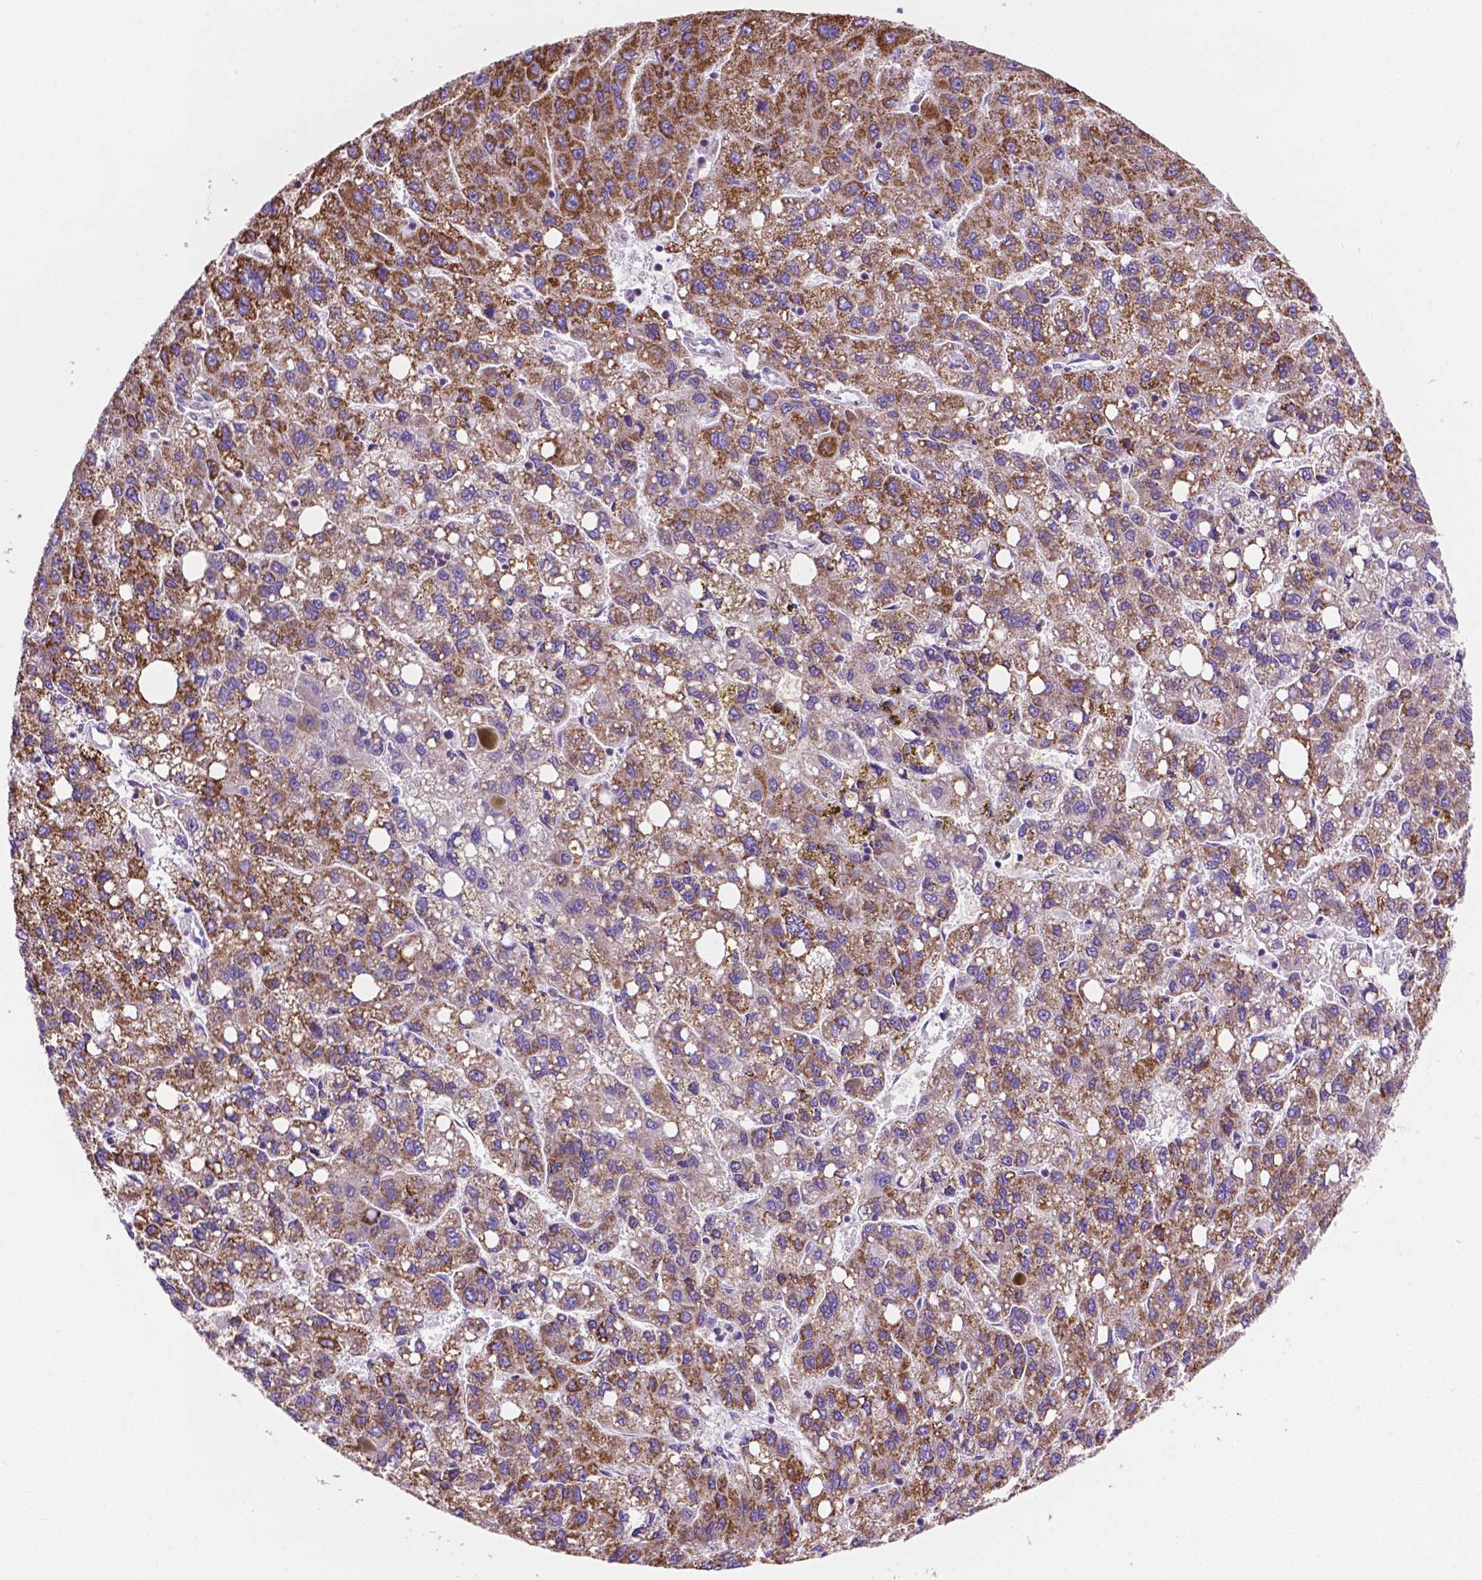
{"staining": {"intensity": "strong", "quantity": "25%-75%", "location": "cytoplasmic/membranous"}, "tissue": "liver cancer", "cell_type": "Tumor cells", "image_type": "cancer", "snomed": [{"axis": "morphology", "description": "Carcinoma, Hepatocellular, NOS"}, {"axis": "topography", "description": "Liver"}], "caption": "Immunohistochemical staining of liver cancer displays high levels of strong cytoplasmic/membranous protein positivity in approximately 25%-75% of tumor cells. The protein of interest is shown in brown color, while the nuclei are stained blue.", "gene": "GDPD5", "patient": {"sex": "female", "age": 82}}